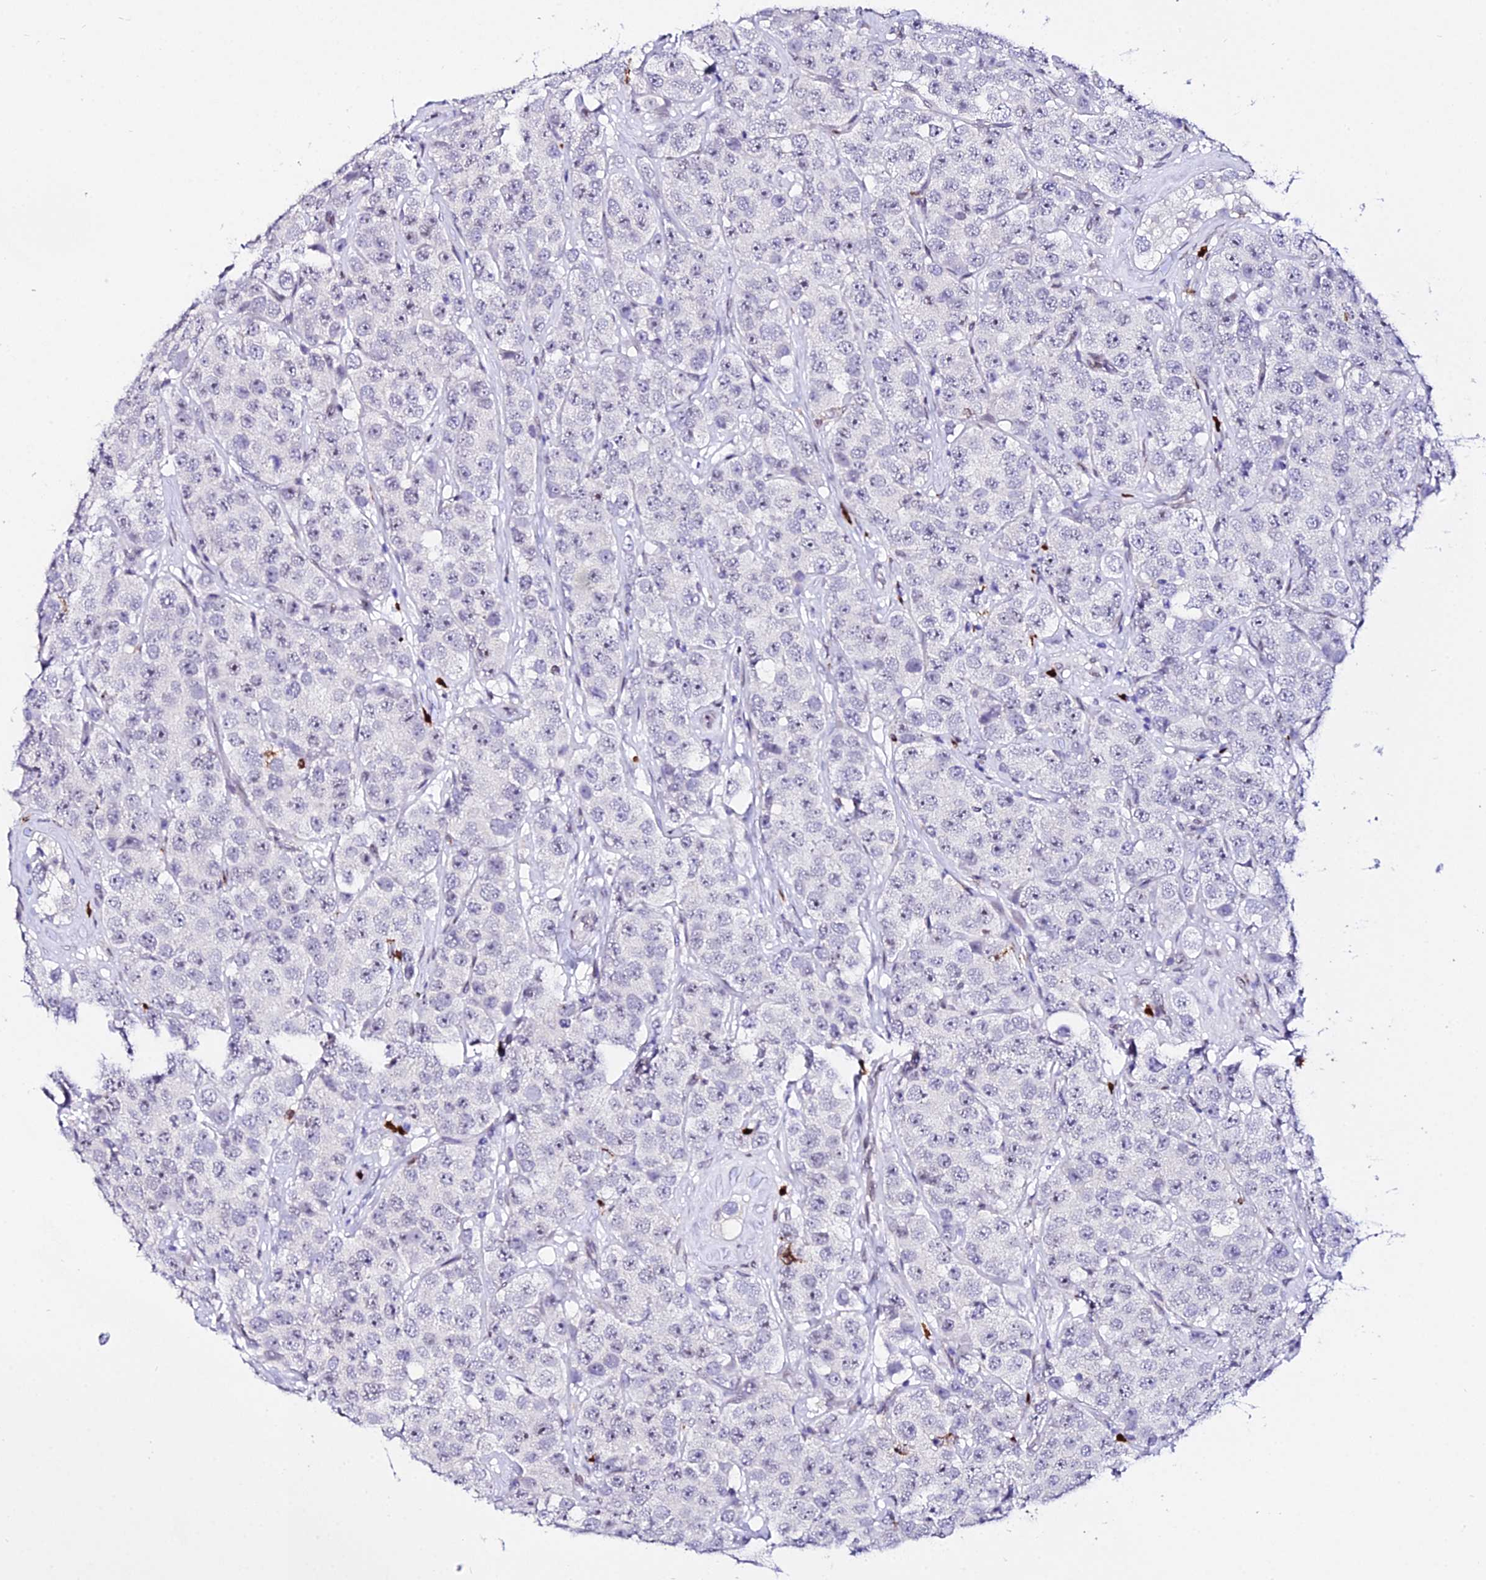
{"staining": {"intensity": "negative", "quantity": "none", "location": "none"}, "tissue": "testis cancer", "cell_type": "Tumor cells", "image_type": "cancer", "snomed": [{"axis": "morphology", "description": "Seminoma, NOS"}, {"axis": "topography", "description": "Testis"}], "caption": "IHC image of neoplastic tissue: human seminoma (testis) stained with DAB (3,3'-diaminobenzidine) shows no significant protein positivity in tumor cells. The staining was performed using DAB (3,3'-diaminobenzidine) to visualize the protein expression in brown, while the nuclei were stained in blue with hematoxylin (Magnification: 20x).", "gene": "MCM10", "patient": {"sex": "male", "age": 28}}